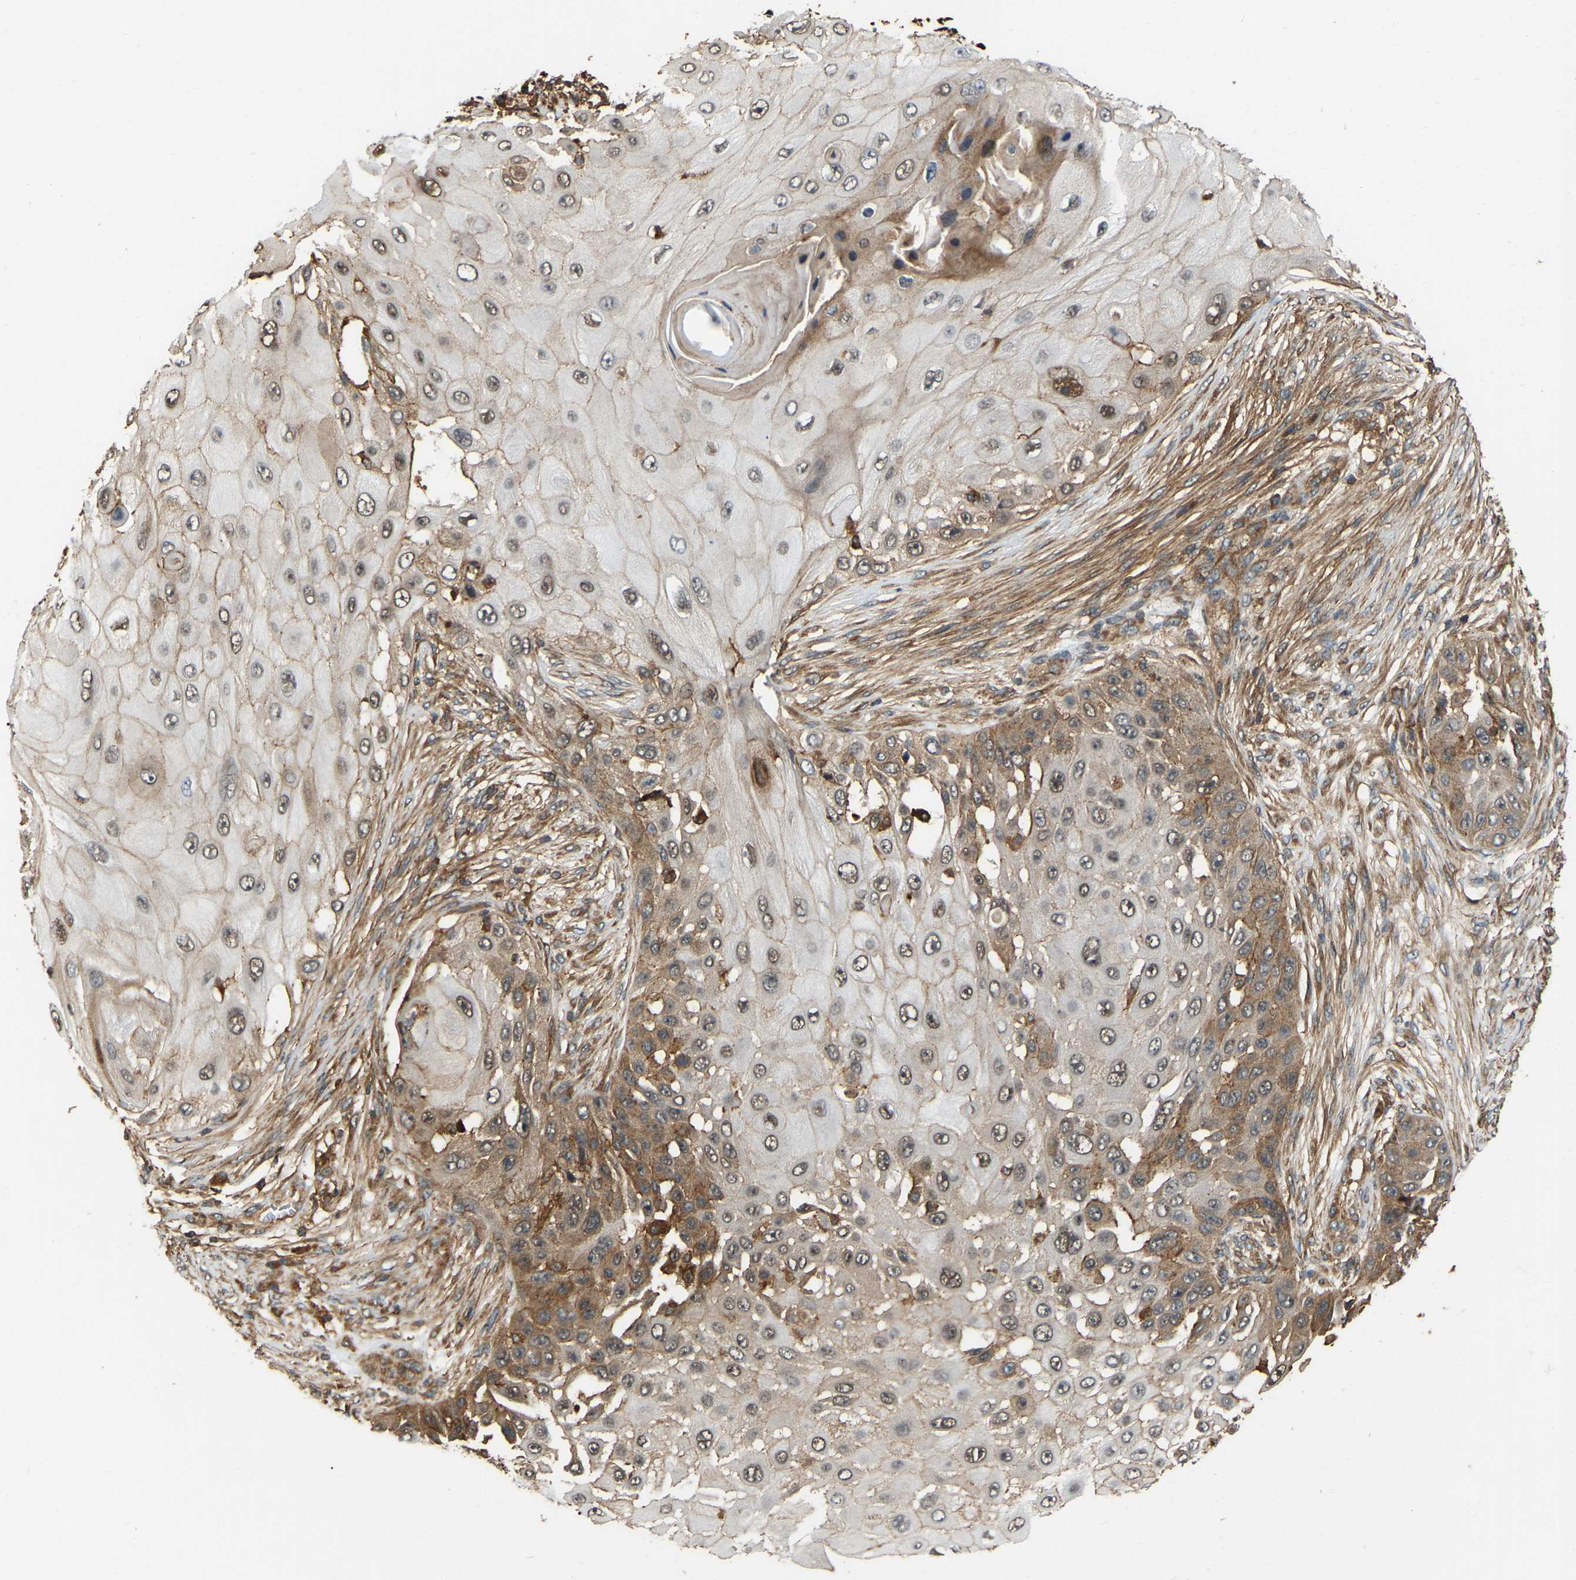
{"staining": {"intensity": "moderate", "quantity": "25%-75%", "location": "cytoplasmic/membranous"}, "tissue": "skin cancer", "cell_type": "Tumor cells", "image_type": "cancer", "snomed": [{"axis": "morphology", "description": "Squamous cell carcinoma, NOS"}, {"axis": "topography", "description": "Skin"}], "caption": "Immunohistochemistry (IHC) of human skin cancer demonstrates medium levels of moderate cytoplasmic/membranous expression in about 25%-75% of tumor cells.", "gene": "SAMD9L", "patient": {"sex": "female", "age": 44}}